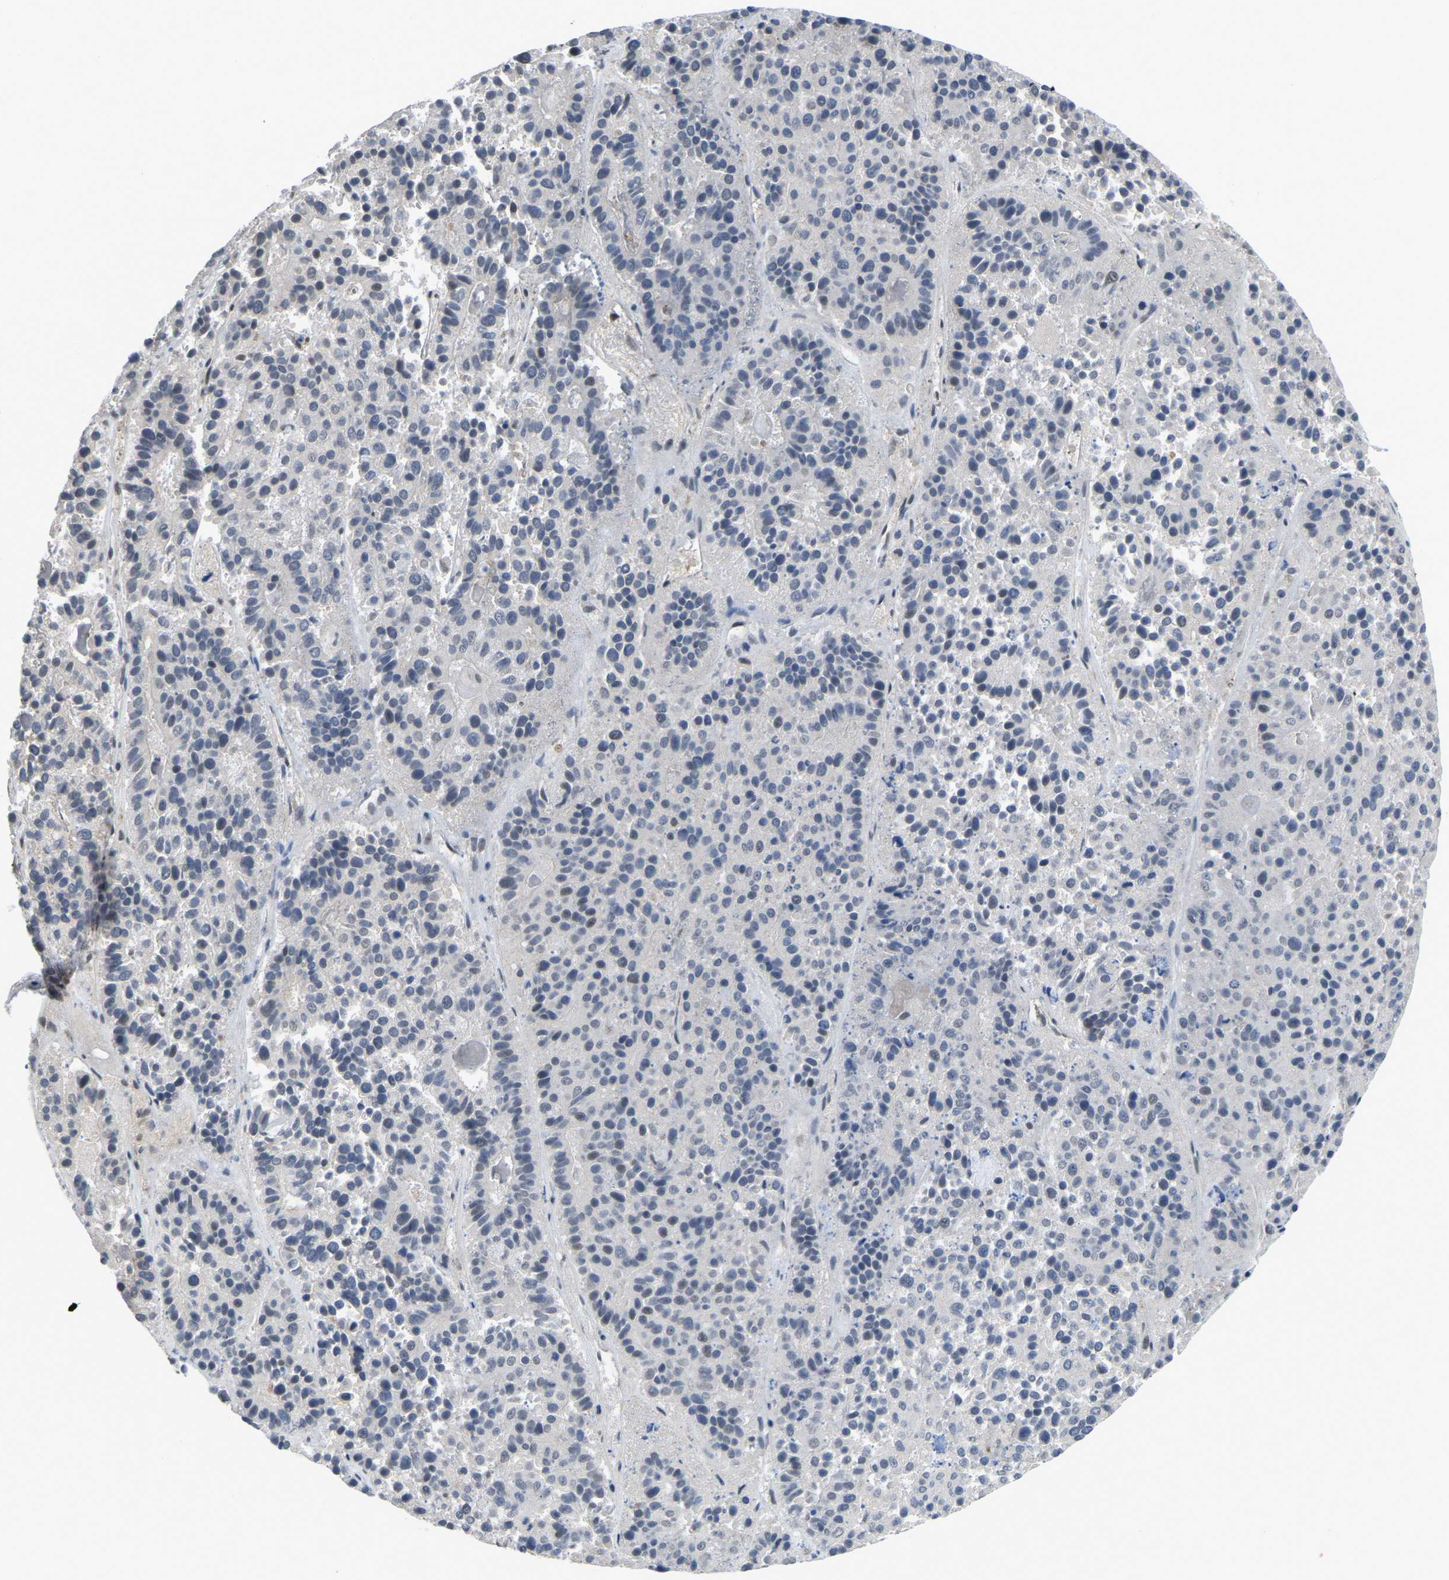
{"staining": {"intensity": "negative", "quantity": "none", "location": "none"}, "tissue": "pancreatic cancer", "cell_type": "Tumor cells", "image_type": "cancer", "snomed": [{"axis": "morphology", "description": "Adenocarcinoma, NOS"}, {"axis": "topography", "description": "Pancreas"}], "caption": "Micrograph shows no protein expression in tumor cells of pancreatic adenocarcinoma tissue. (DAB (3,3'-diaminobenzidine) immunohistochemistry (IHC), high magnification).", "gene": "SERPINB5", "patient": {"sex": "male", "age": 50}}